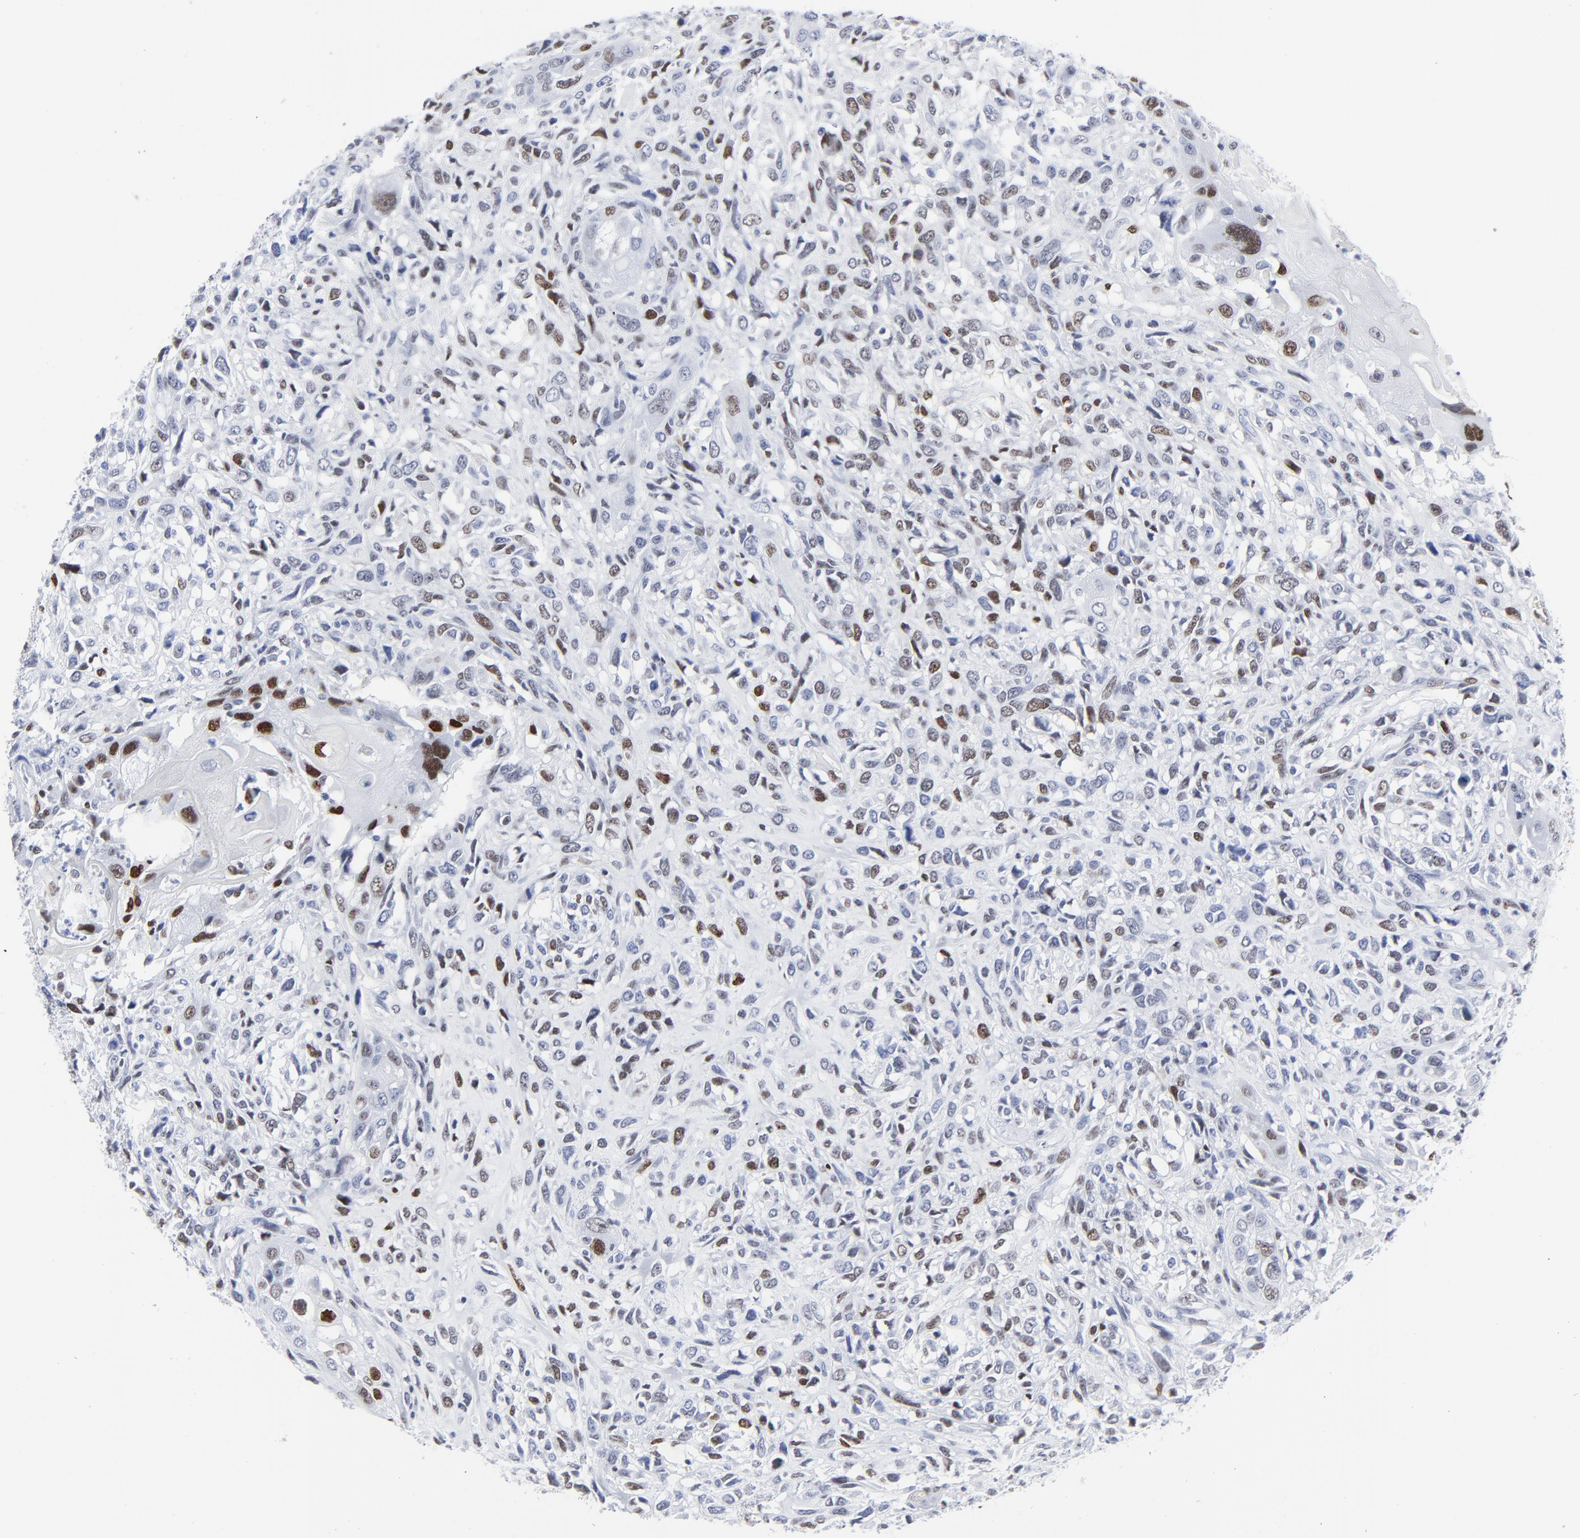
{"staining": {"intensity": "weak", "quantity": "25%-75%", "location": "nuclear"}, "tissue": "head and neck cancer", "cell_type": "Tumor cells", "image_type": "cancer", "snomed": [{"axis": "morphology", "description": "Neoplasm, malignant, NOS"}, {"axis": "topography", "description": "Salivary gland"}, {"axis": "topography", "description": "Head-Neck"}], "caption": "Immunohistochemical staining of head and neck cancer (malignant neoplasm) displays weak nuclear protein staining in approximately 25%-75% of tumor cells. (Brightfield microscopy of DAB IHC at high magnification).", "gene": "JUN", "patient": {"sex": "male", "age": 43}}